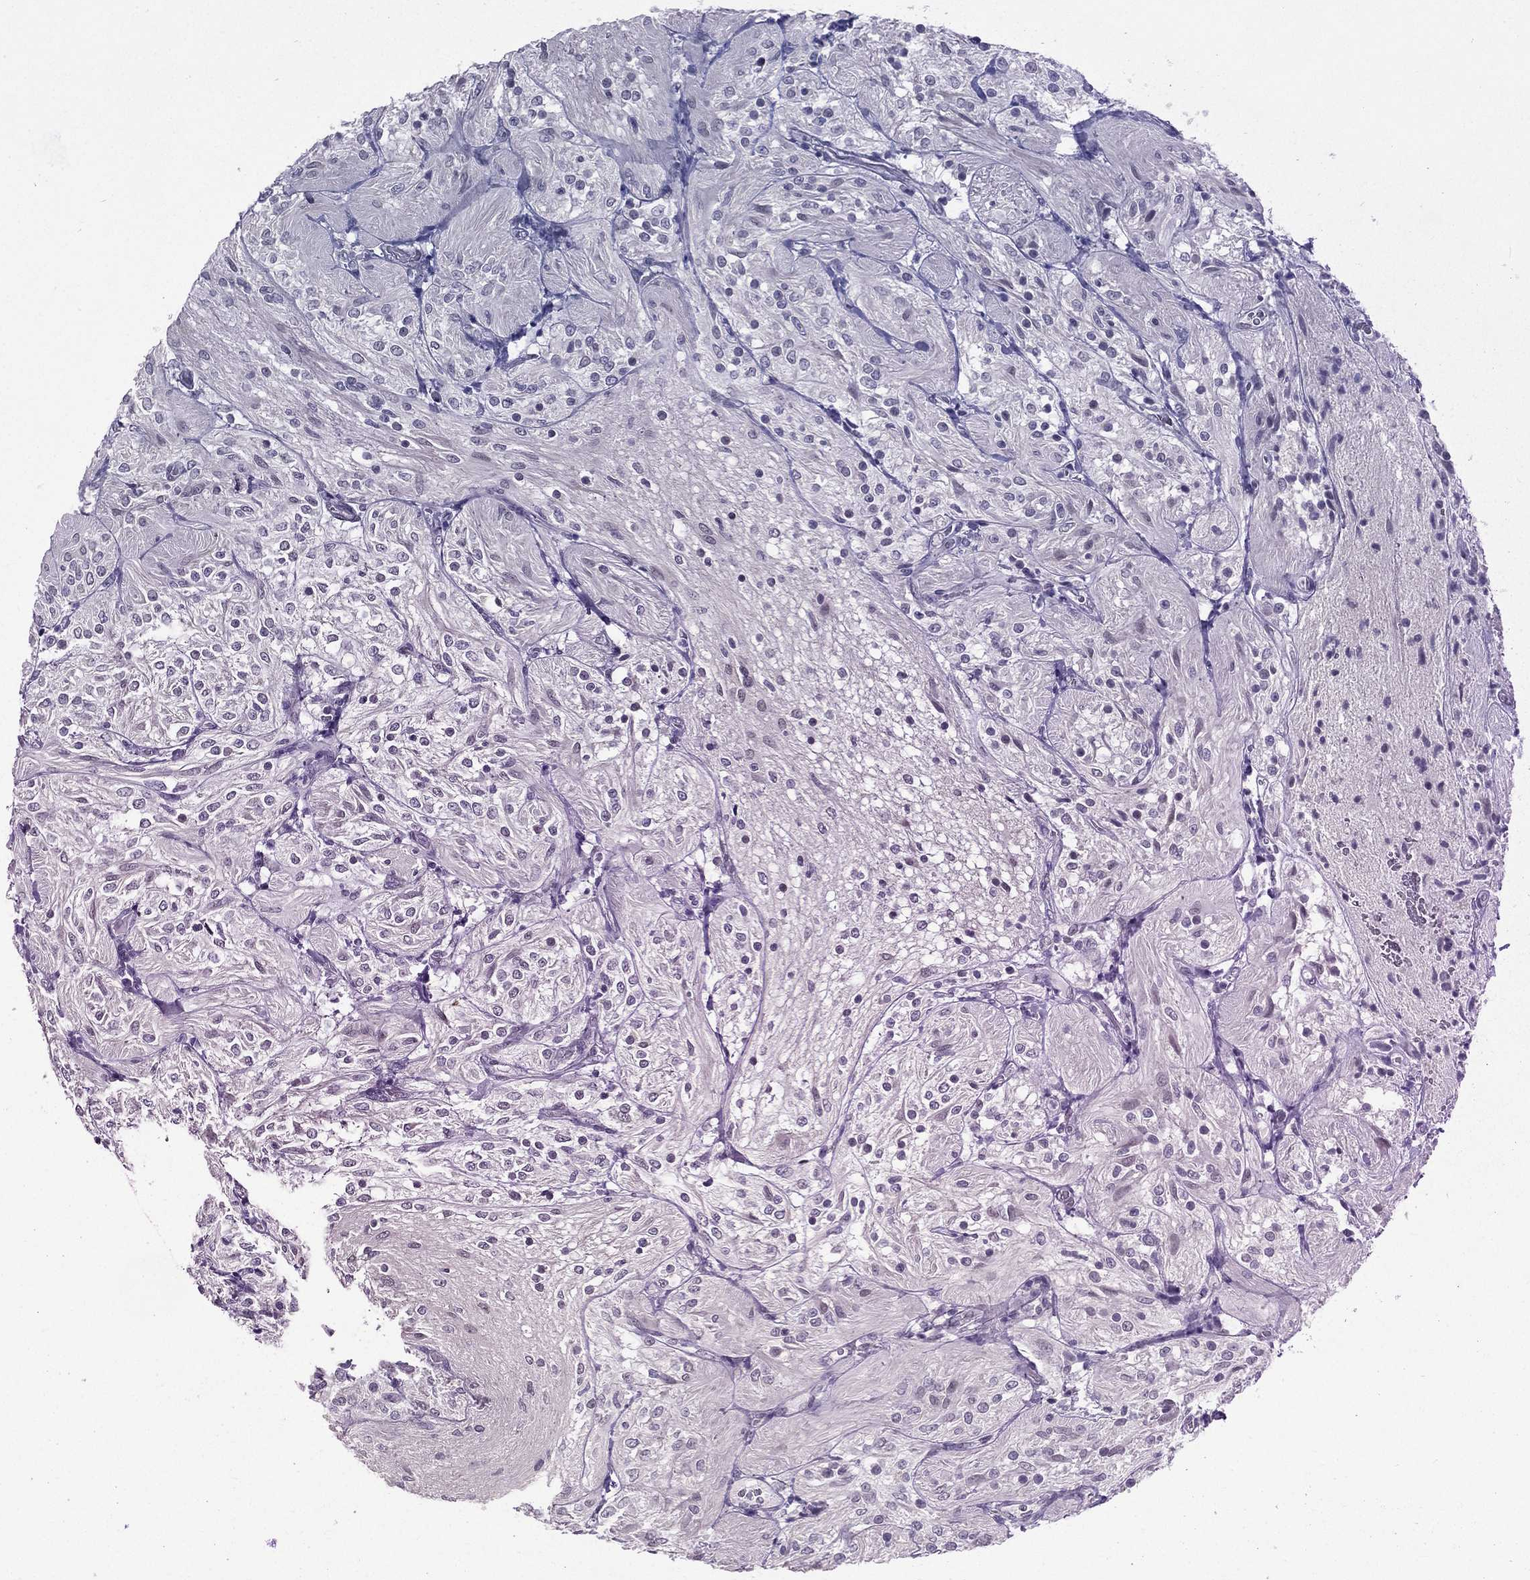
{"staining": {"intensity": "negative", "quantity": "none", "location": "none"}, "tissue": "glioma", "cell_type": "Tumor cells", "image_type": "cancer", "snomed": [{"axis": "morphology", "description": "Glioma, malignant, Low grade"}, {"axis": "topography", "description": "Brain"}], "caption": "This image is of malignant glioma (low-grade) stained with IHC to label a protein in brown with the nuclei are counter-stained blue. There is no positivity in tumor cells.", "gene": "DMKN", "patient": {"sex": "male", "age": 3}}